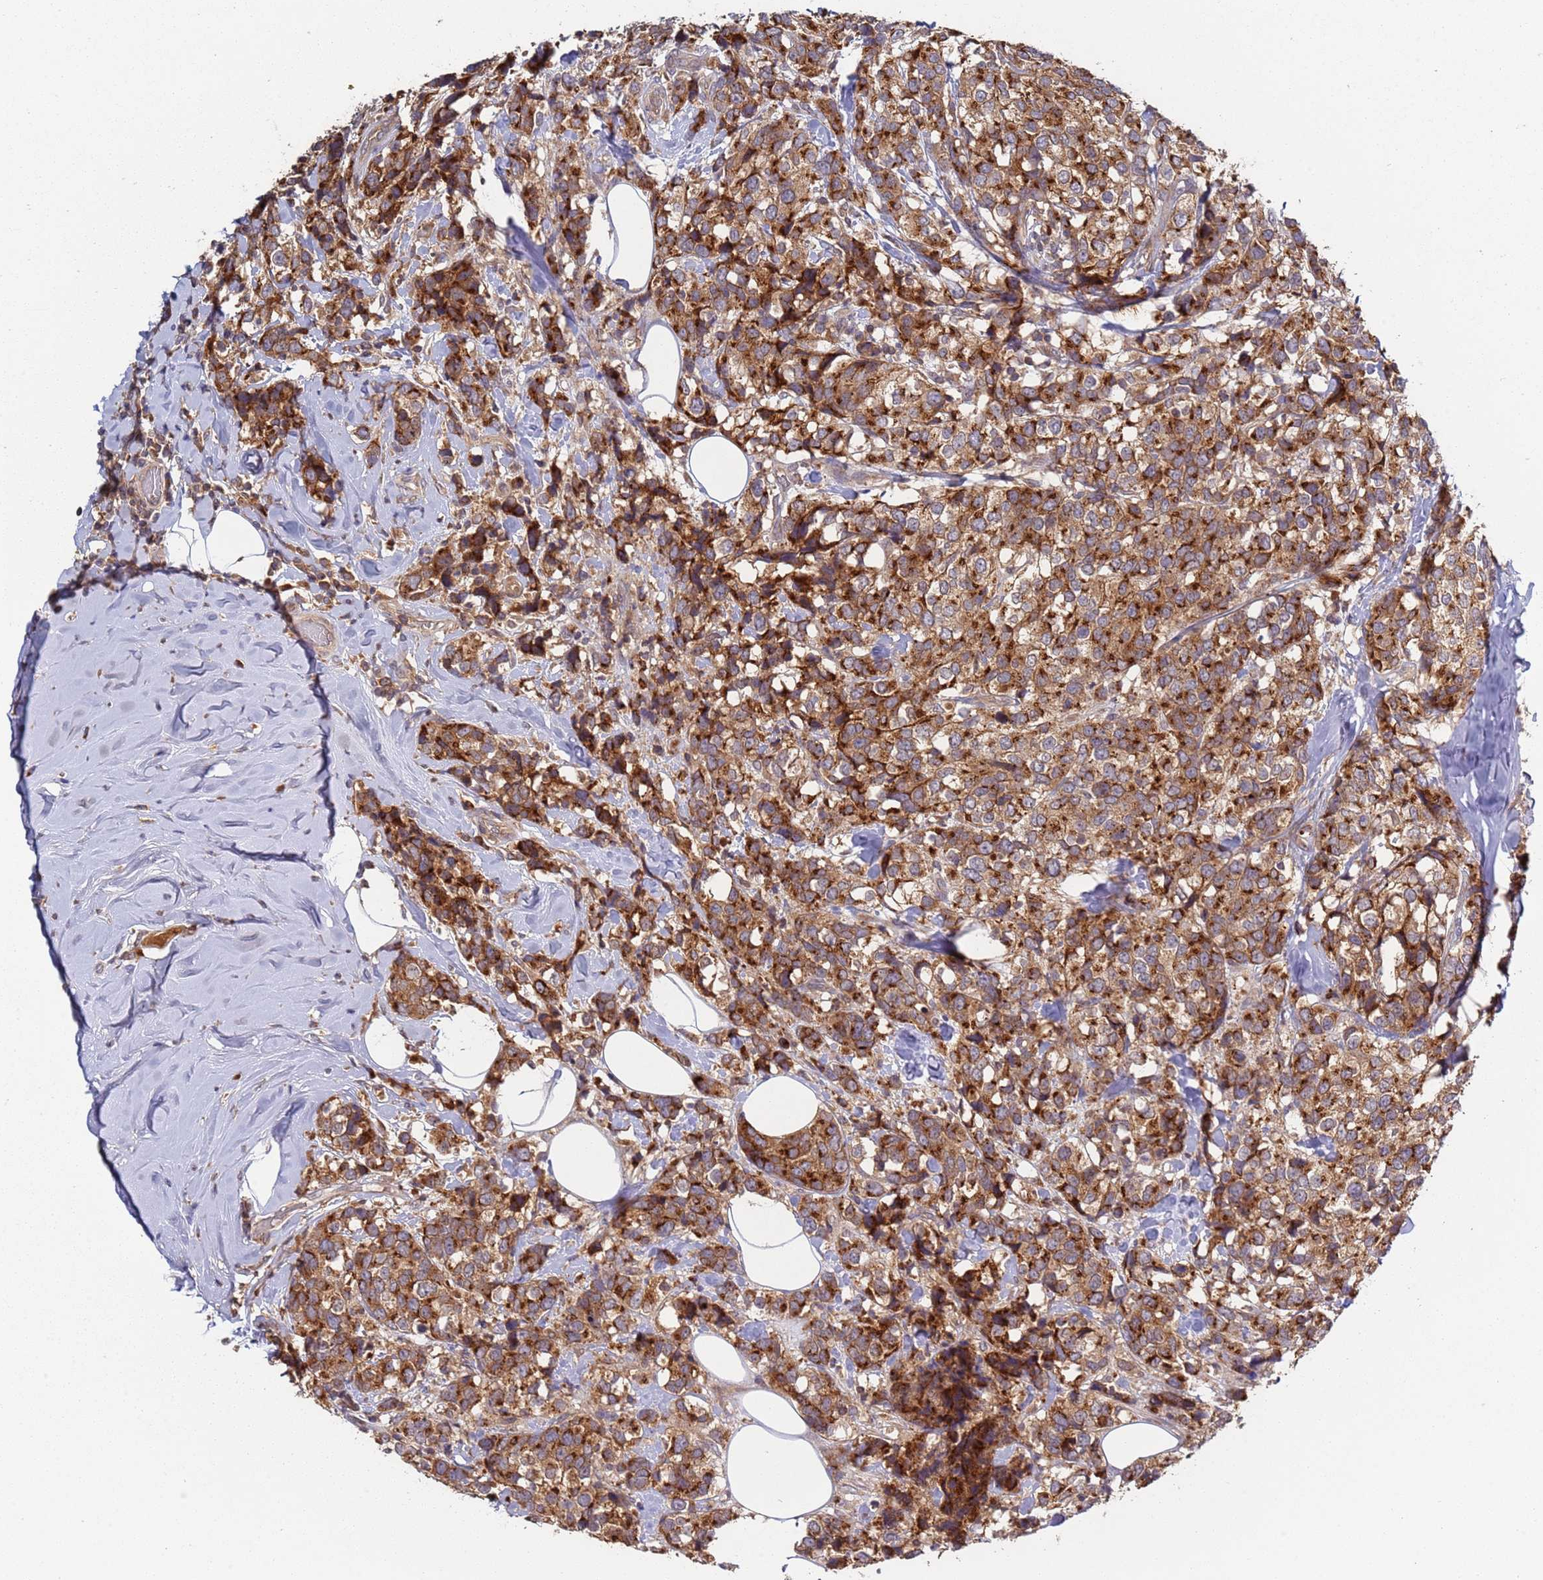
{"staining": {"intensity": "strong", "quantity": ">75%", "location": "cytoplasmic/membranous"}, "tissue": "breast cancer", "cell_type": "Tumor cells", "image_type": "cancer", "snomed": [{"axis": "morphology", "description": "Lobular carcinoma"}, {"axis": "topography", "description": "Breast"}], "caption": "This is an image of immunohistochemistry (IHC) staining of lobular carcinoma (breast), which shows strong positivity in the cytoplasmic/membranous of tumor cells.", "gene": "OR5A2", "patient": {"sex": "female", "age": 59}}